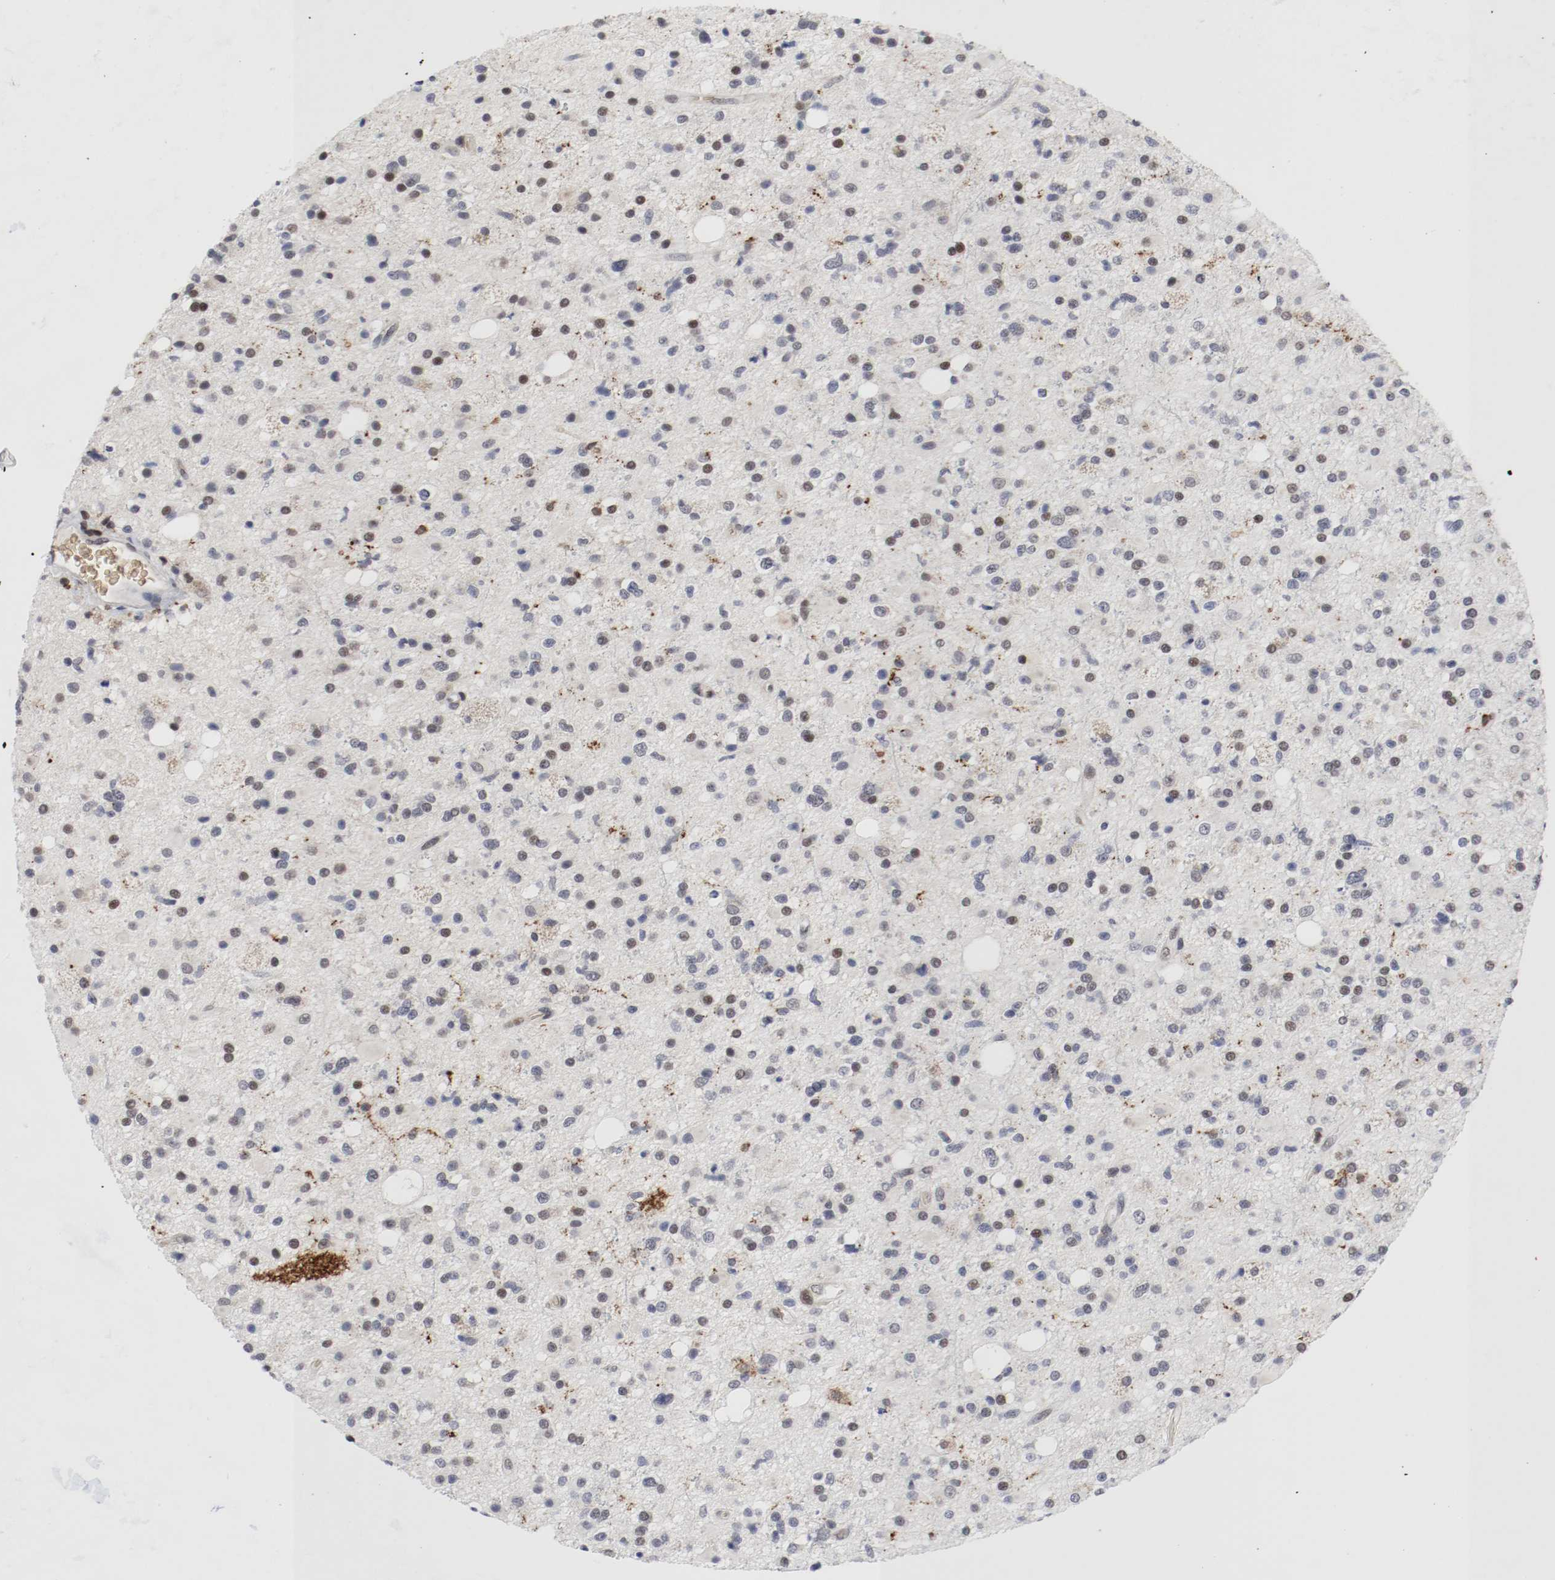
{"staining": {"intensity": "weak", "quantity": "25%-75%", "location": "nuclear"}, "tissue": "glioma", "cell_type": "Tumor cells", "image_type": "cancer", "snomed": [{"axis": "morphology", "description": "Glioma, malignant, High grade"}, {"axis": "topography", "description": "Brain"}], "caption": "Human malignant glioma (high-grade) stained with a protein marker displays weak staining in tumor cells.", "gene": "JUND", "patient": {"sex": "male", "age": 33}}